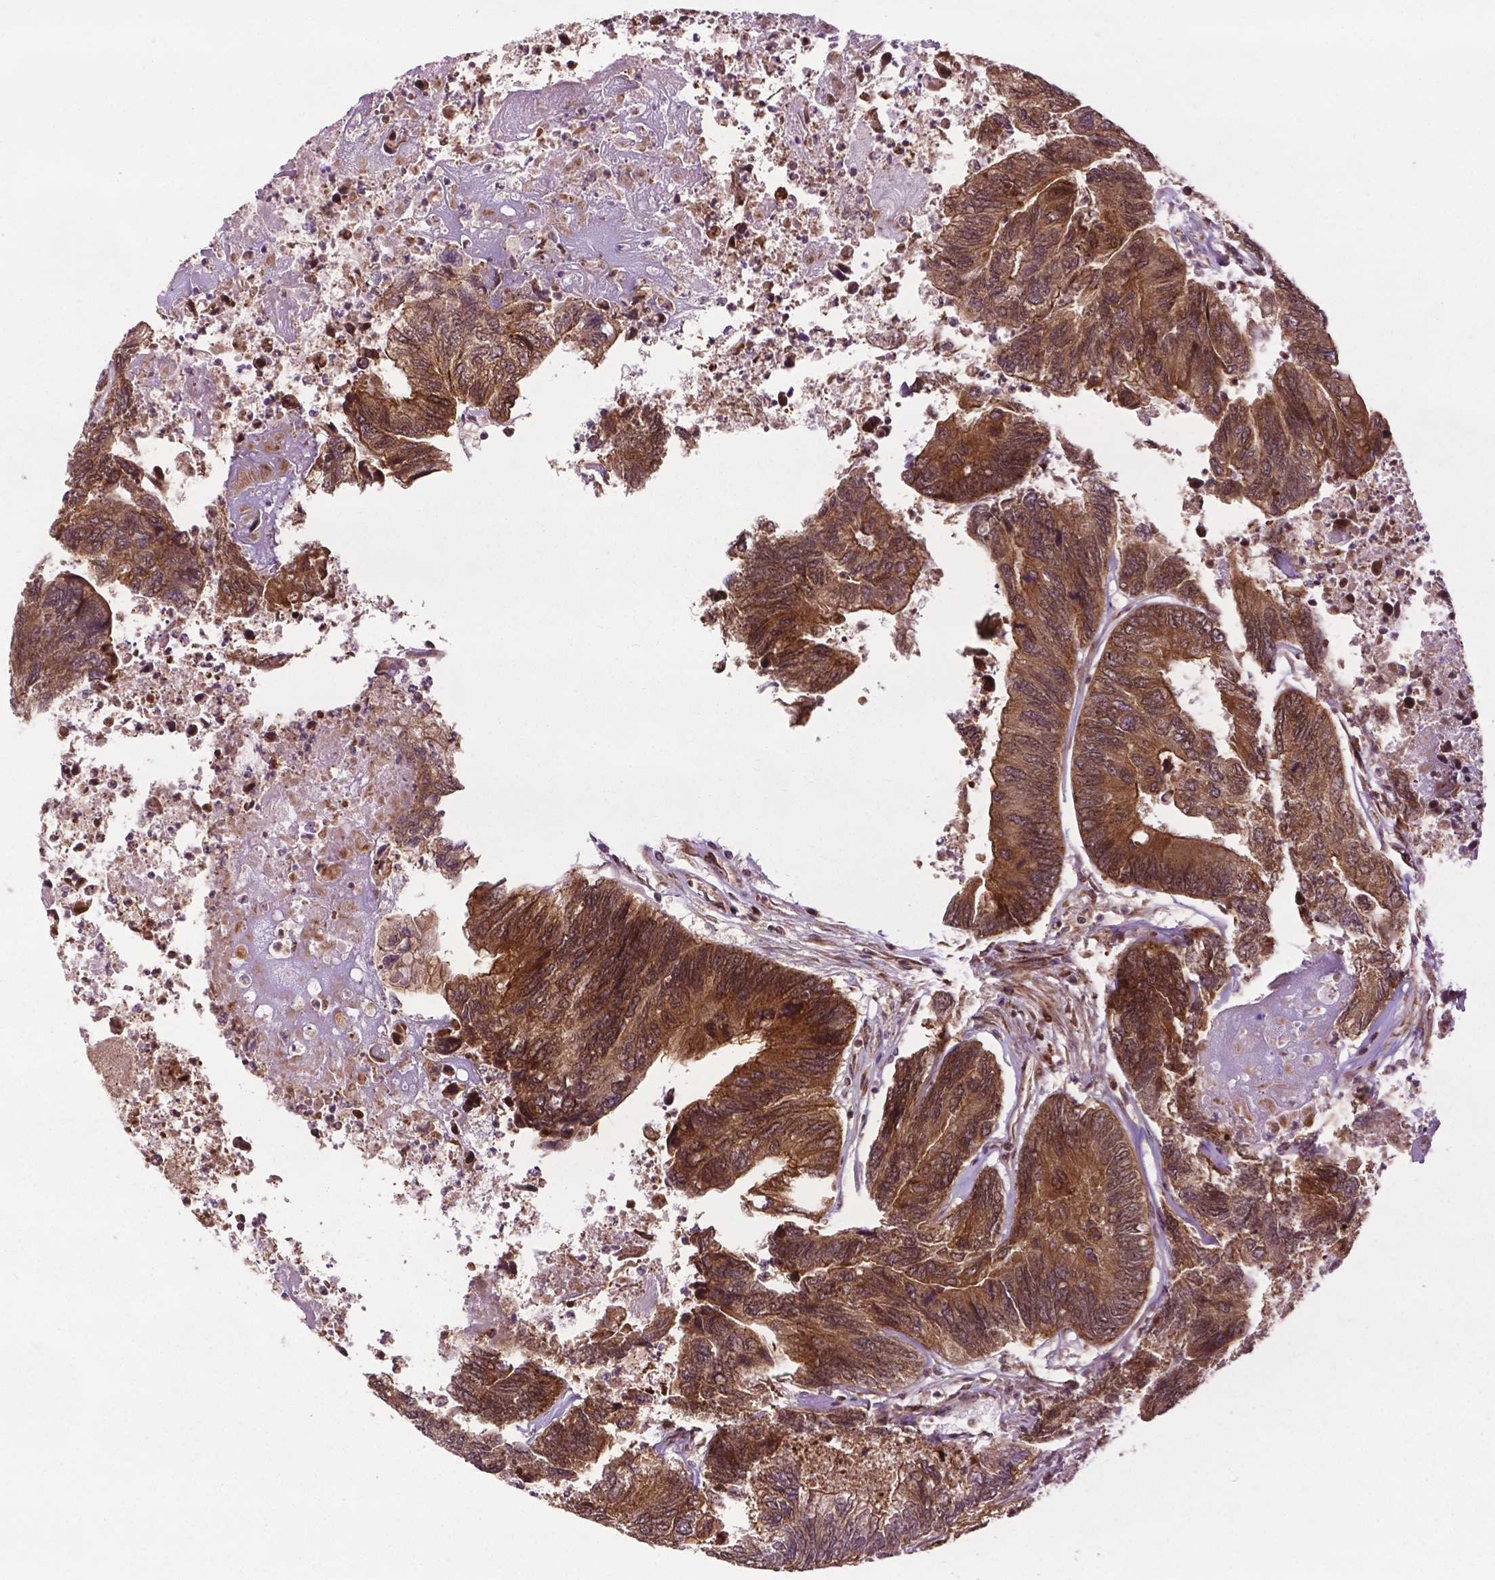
{"staining": {"intensity": "moderate", "quantity": ">75%", "location": "cytoplasmic/membranous"}, "tissue": "colorectal cancer", "cell_type": "Tumor cells", "image_type": "cancer", "snomed": [{"axis": "morphology", "description": "Adenocarcinoma, NOS"}, {"axis": "topography", "description": "Colon"}], "caption": "Protein staining demonstrates moderate cytoplasmic/membranous expression in about >75% of tumor cells in adenocarcinoma (colorectal). (IHC, brightfield microscopy, high magnification).", "gene": "TMX2", "patient": {"sex": "female", "age": 67}}